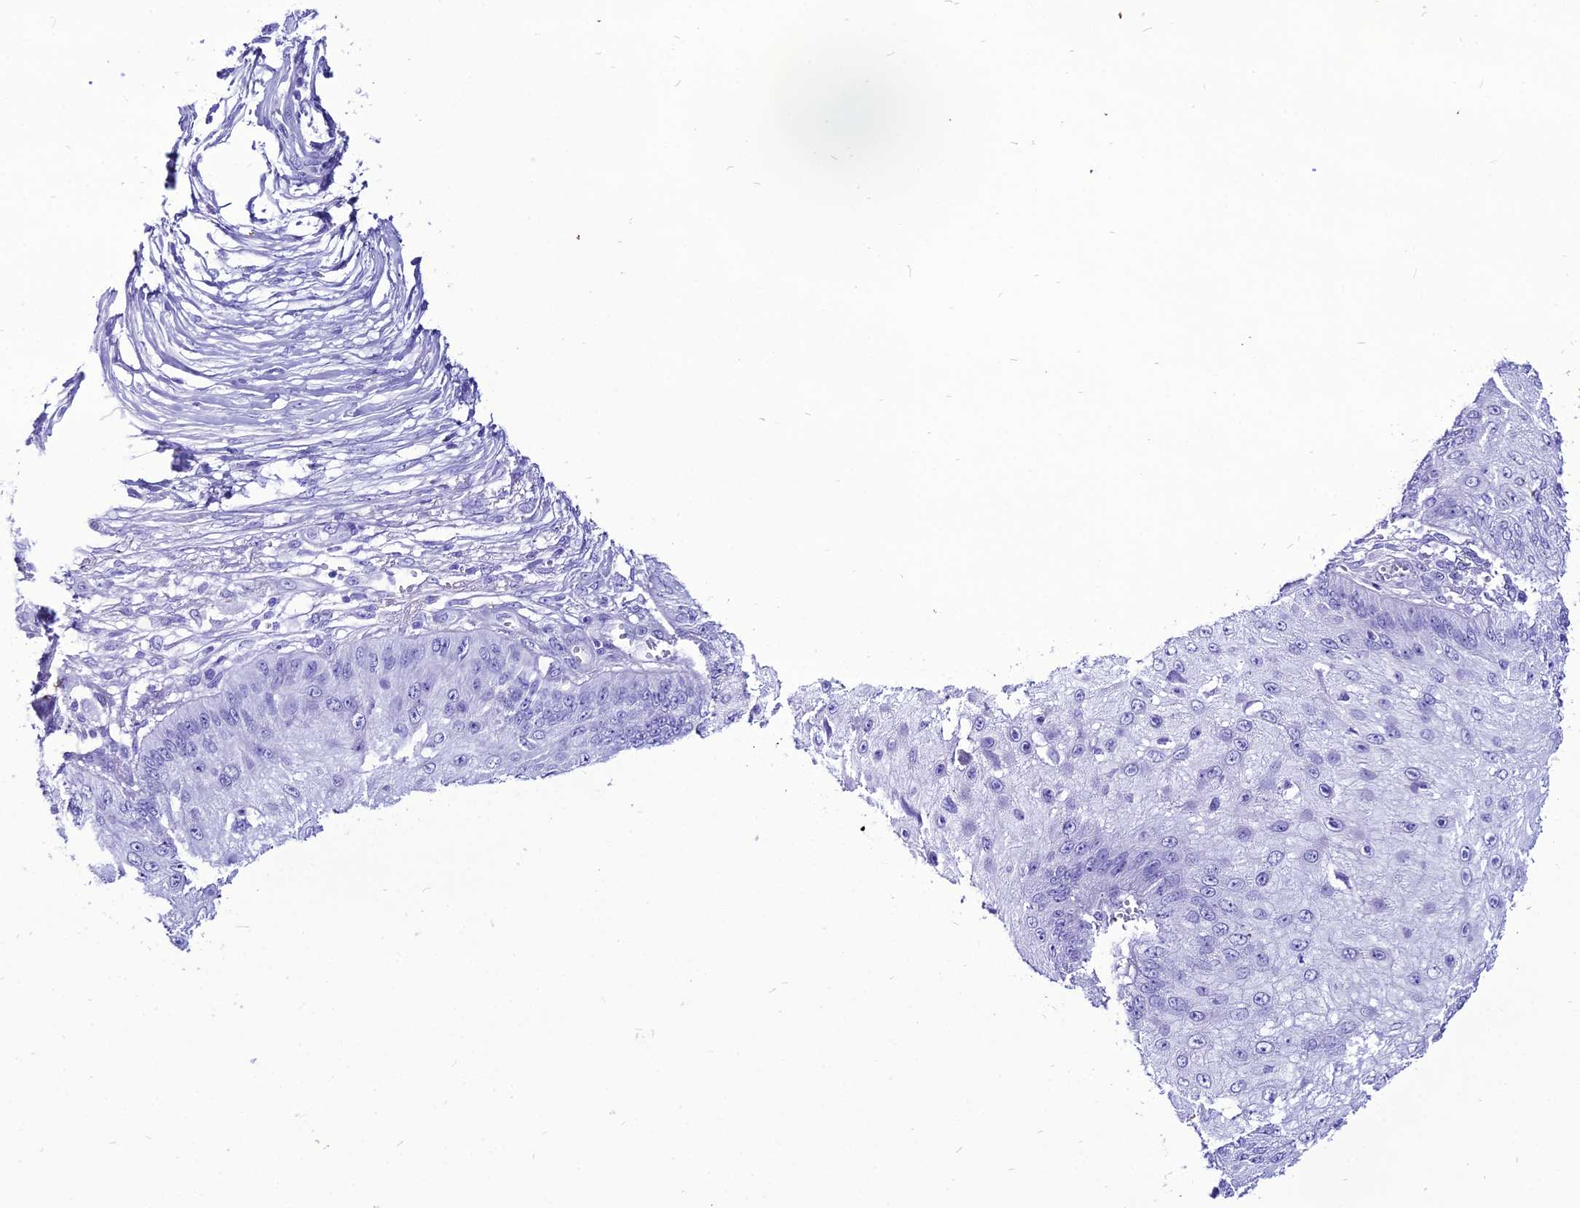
{"staining": {"intensity": "negative", "quantity": "none", "location": "none"}, "tissue": "skin cancer", "cell_type": "Tumor cells", "image_type": "cancer", "snomed": [{"axis": "morphology", "description": "Squamous cell carcinoma, NOS"}, {"axis": "topography", "description": "Skin"}], "caption": "IHC of human skin cancer shows no expression in tumor cells. The staining is performed using DAB brown chromogen with nuclei counter-stained in using hematoxylin.", "gene": "PNMA5", "patient": {"sex": "male", "age": 70}}